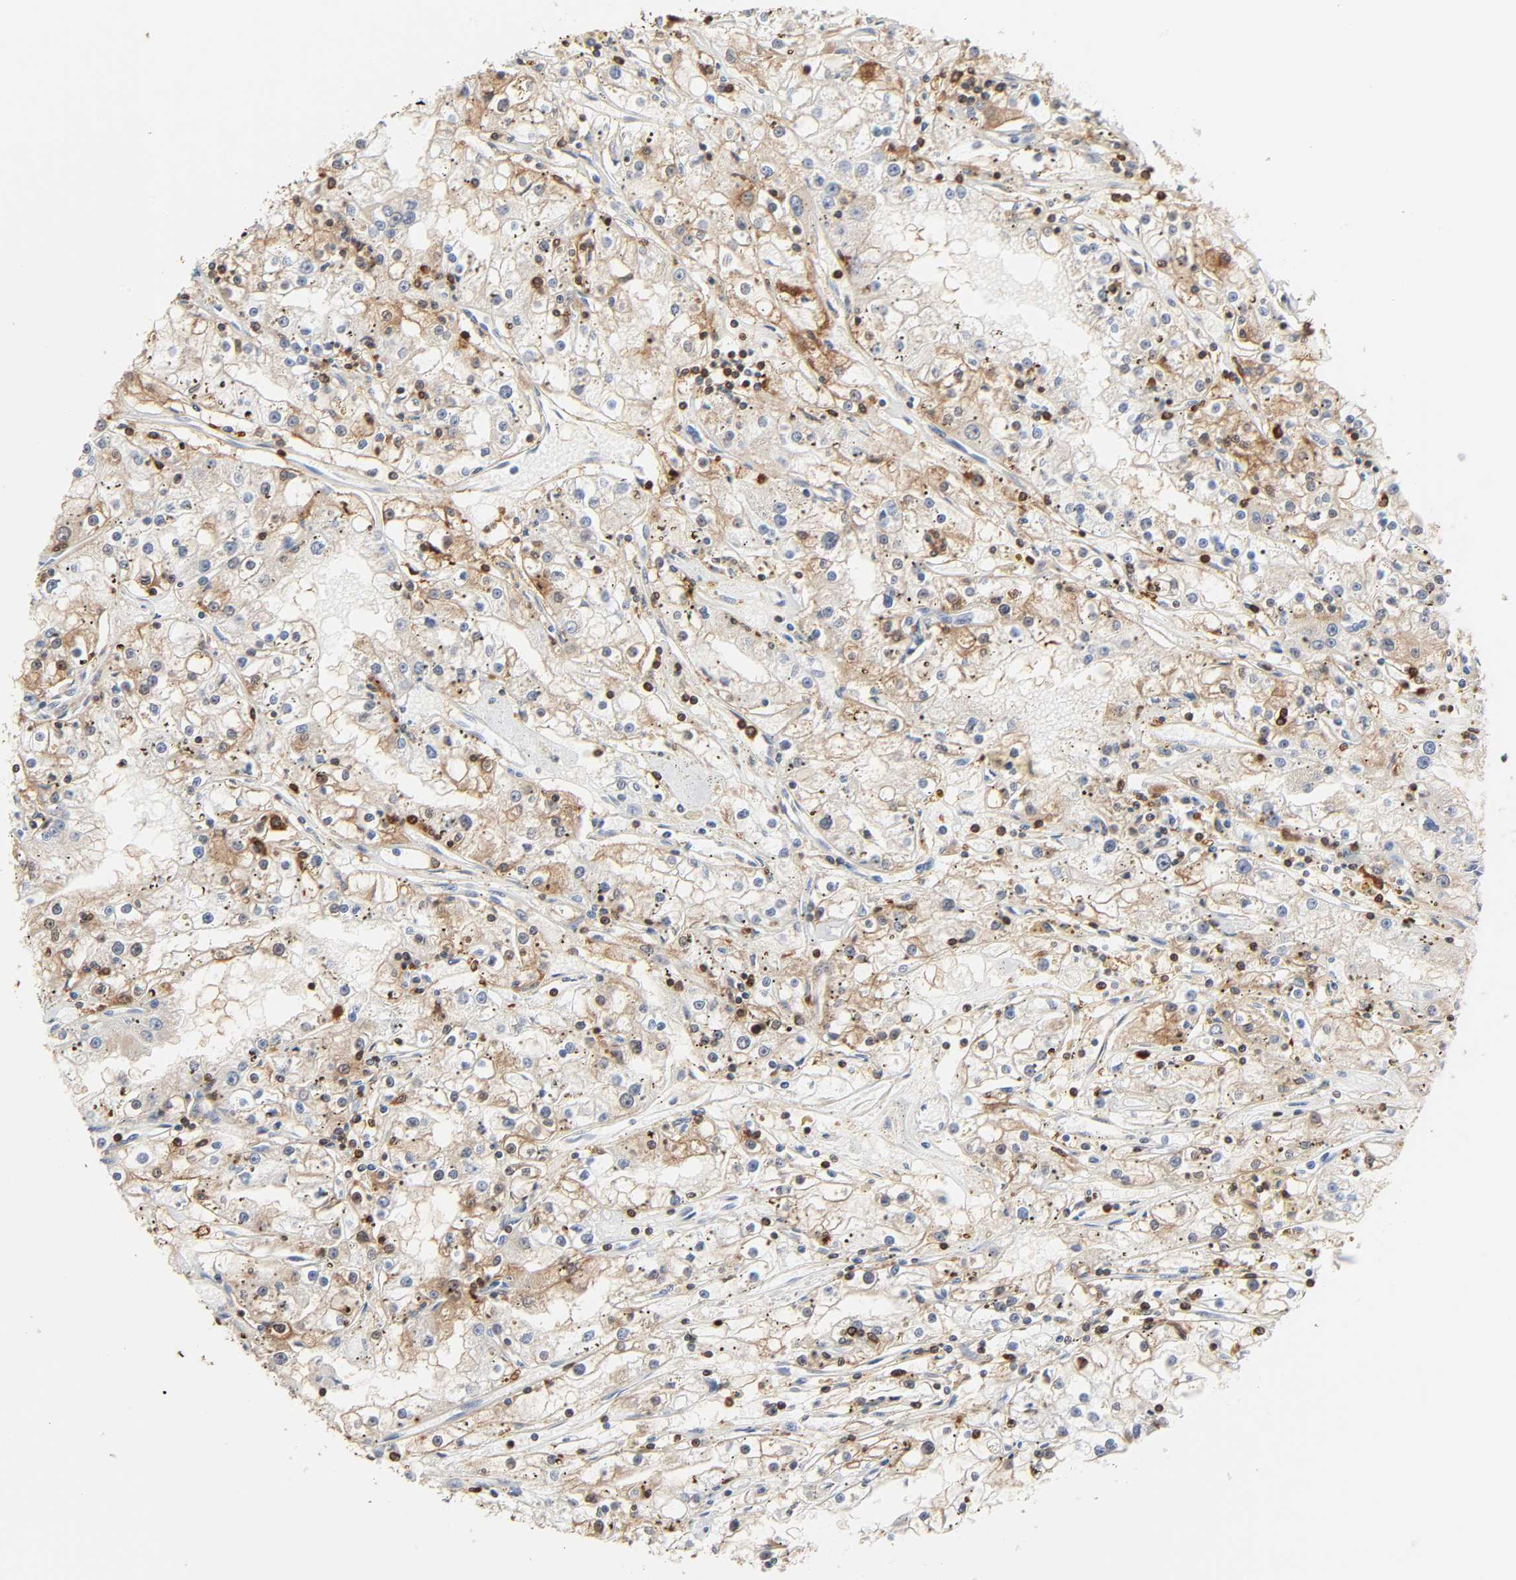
{"staining": {"intensity": "moderate", "quantity": ">75%", "location": "cytoplasmic/membranous"}, "tissue": "renal cancer", "cell_type": "Tumor cells", "image_type": "cancer", "snomed": [{"axis": "morphology", "description": "Adenocarcinoma, NOS"}, {"axis": "topography", "description": "Kidney"}], "caption": "There is medium levels of moderate cytoplasmic/membranous expression in tumor cells of renal adenocarcinoma, as demonstrated by immunohistochemical staining (brown color).", "gene": "BIN1", "patient": {"sex": "male", "age": 56}}